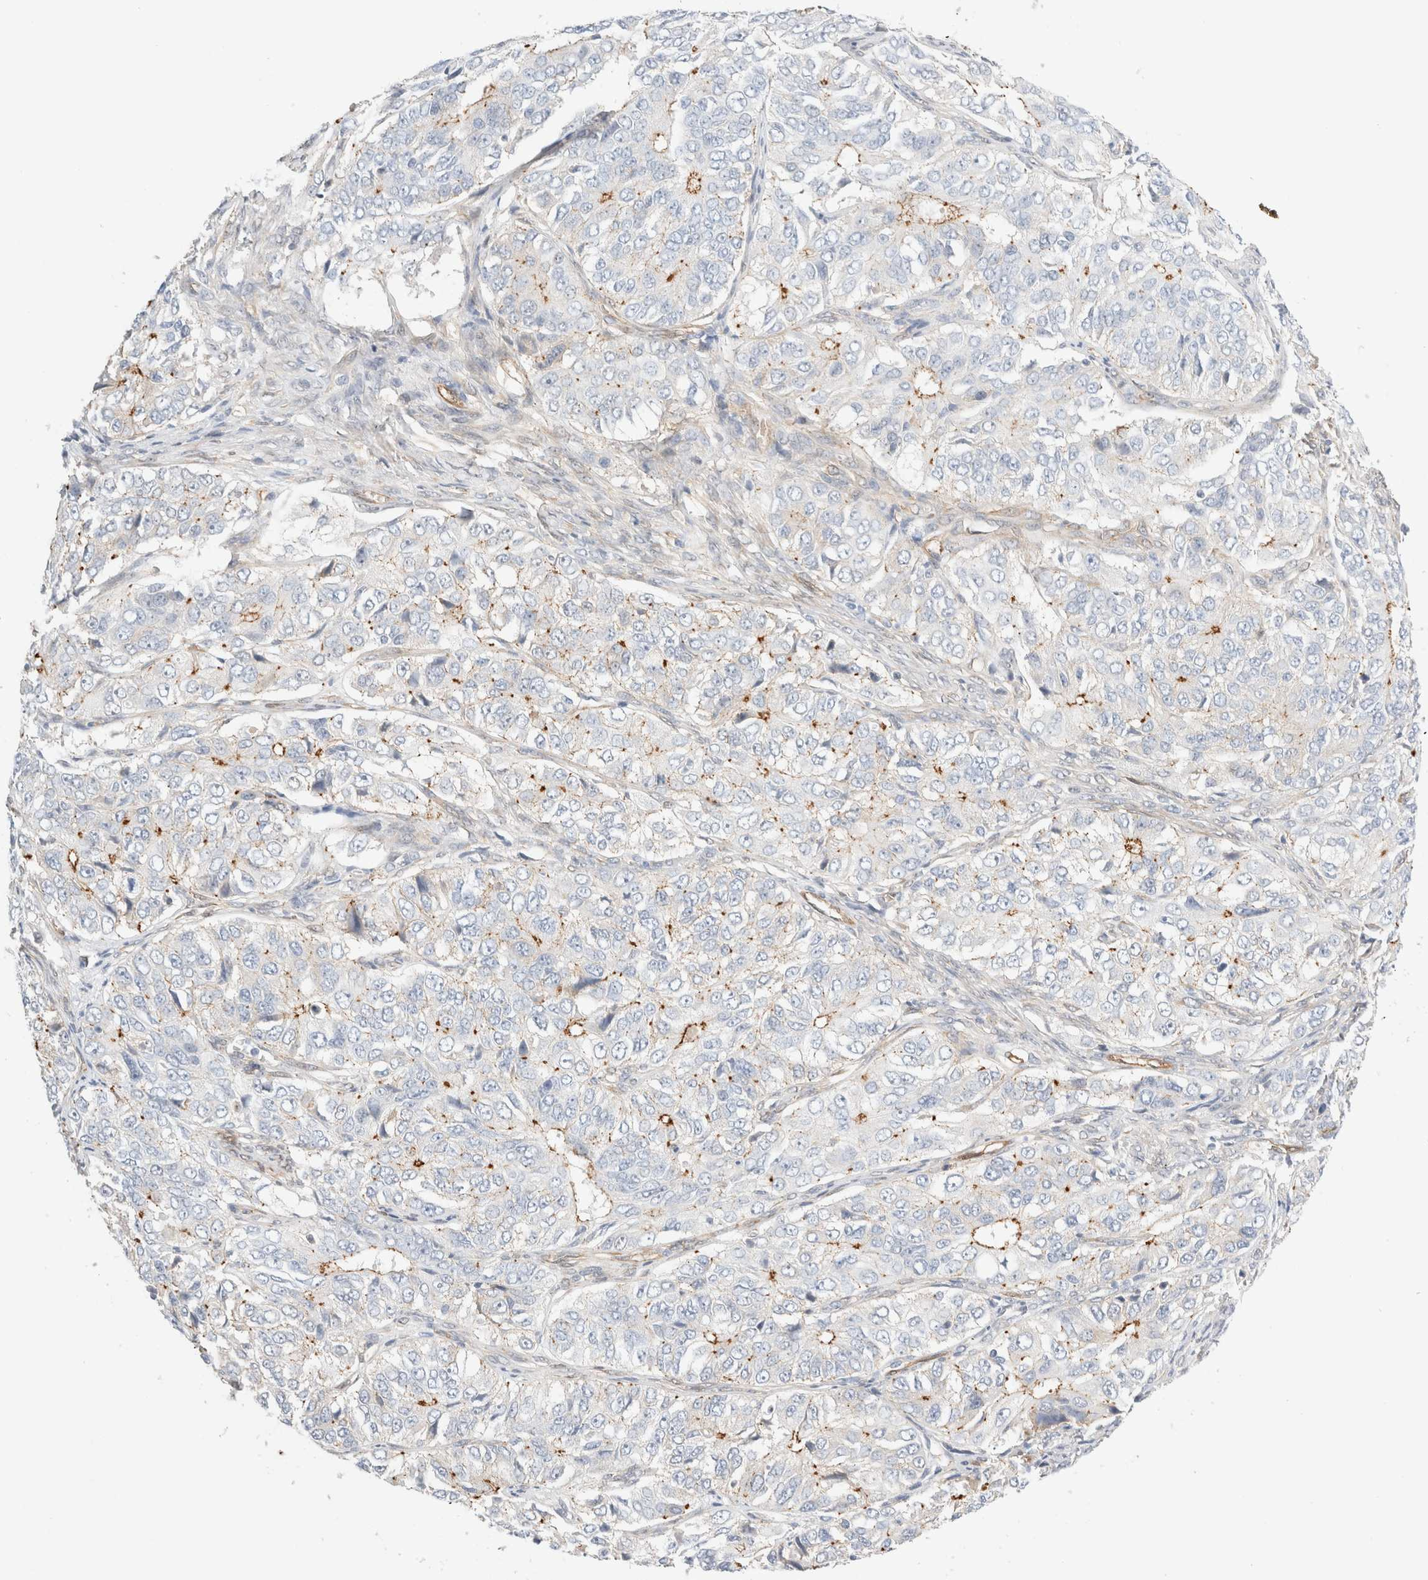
{"staining": {"intensity": "strong", "quantity": "<25%", "location": "cytoplasmic/membranous"}, "tissue": "ovarian cancer", "cell_type": "Tumor cells", "image_type": "cancer", "snomed": [{"axis": "morphology", "description": "Carcinoma, endometroid"}, {"axis": "topography", "description": "Ovary"}], "caption": "A photomicrograph of endometroid carcinoma (ovarian) stained for a protein exhibits strong cytoplasmic/membranous brown staining in tumor cells.", "gene": "LMCD1", "patient": {"sex": "female", "age": 51}}